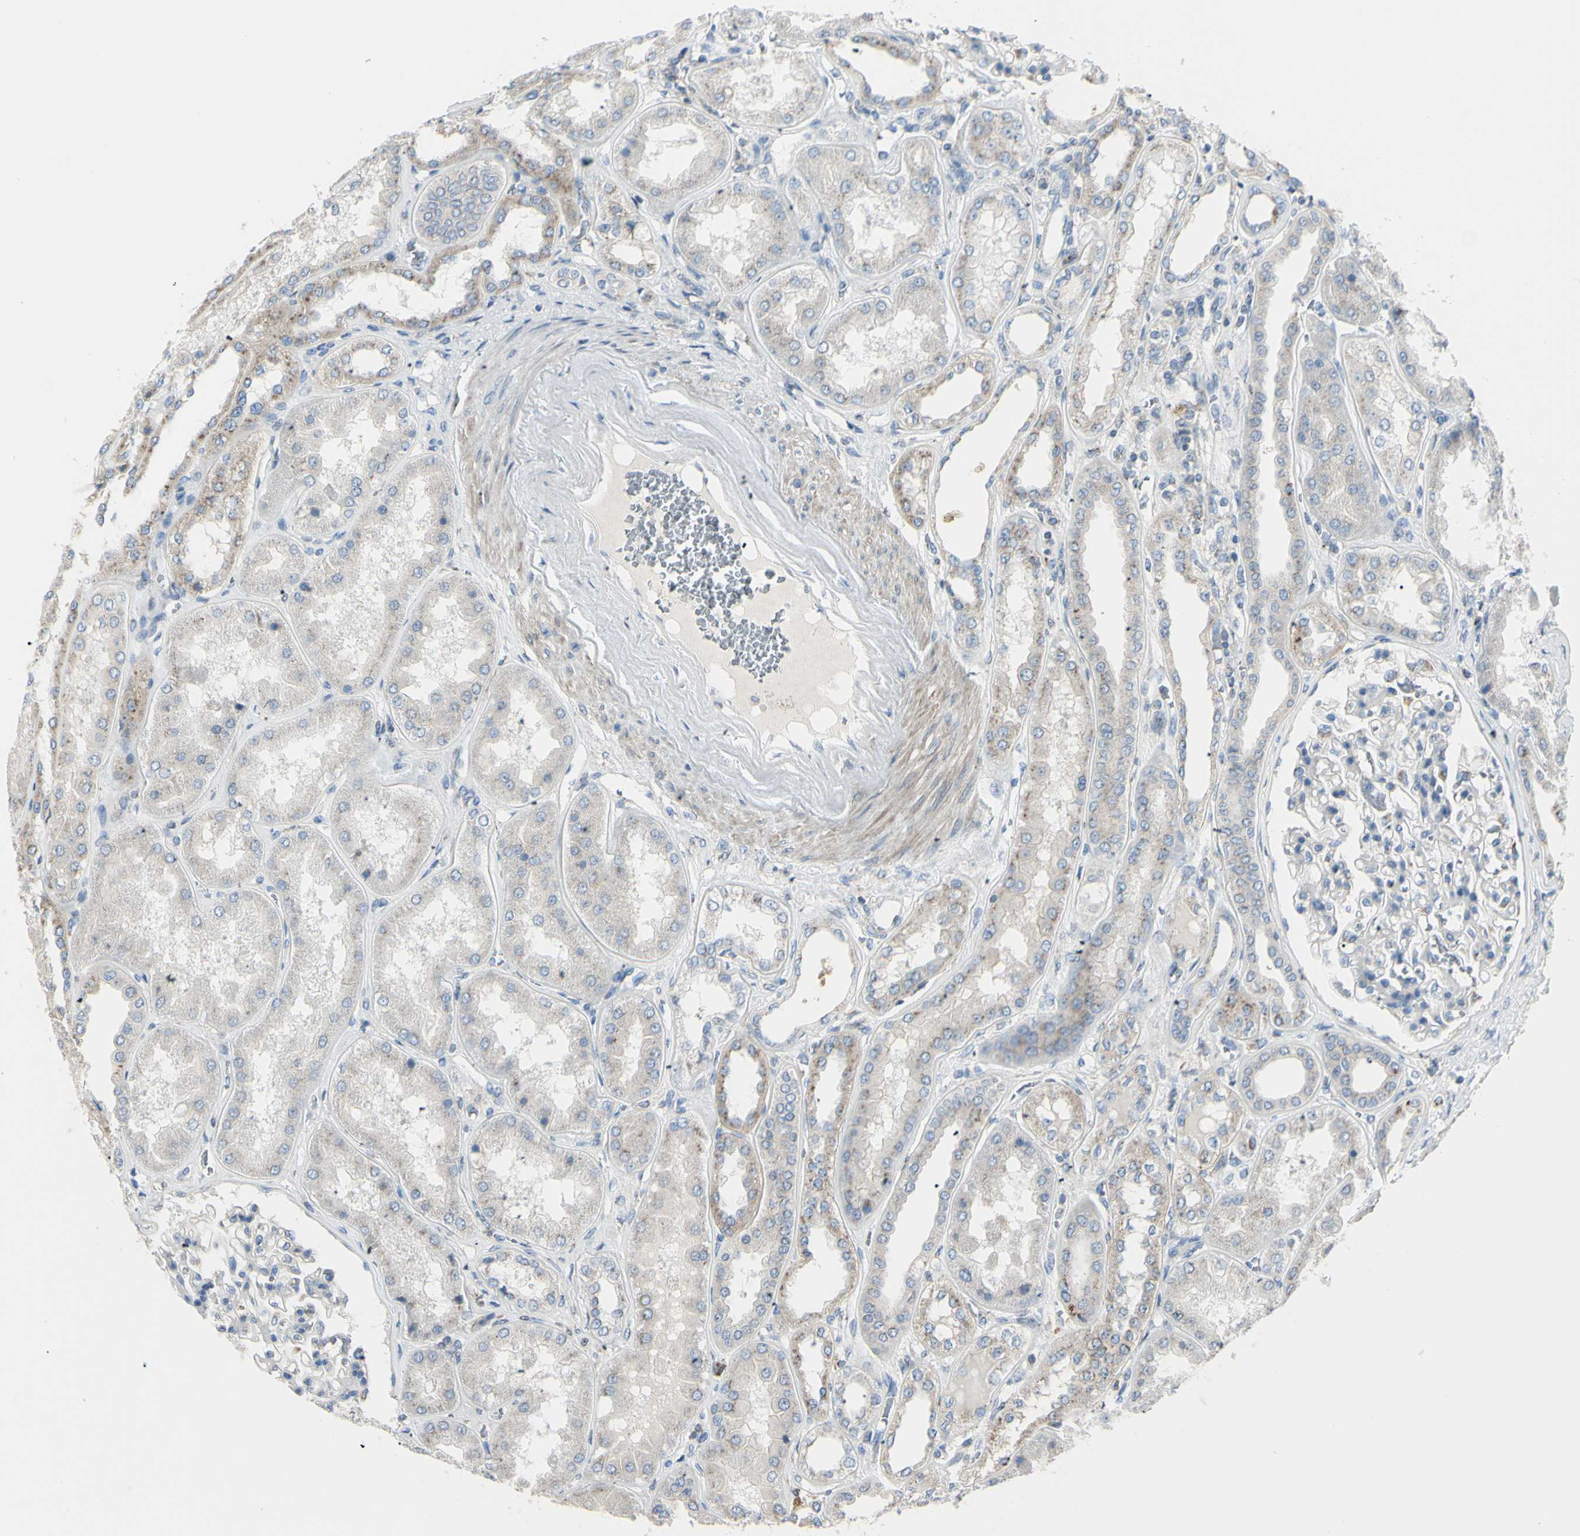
{"staining": {"intensity": "weak", "quantity": "<25%", "location": "cytoplasmic/membranous"}, "tissue": "kidney", "cell_type": "Cells in glomeruli", "image_type": "normal", "snomed": [{"axis": "morphology", "description": "Normal tissue, NOS"}, {"axis": "topography", "description": "Kidney"}], "caption": "This is a image of immunohistochemistry staining of benign kidney, which shows no staining in cells in glomeruli. (Brightfield microscopy of DAB (3,3'-diaminobenzidine) immunohistochemistry at high magnification).", "gene": "B4GALT3", "patient": {"sex": "female", "age": 56}}